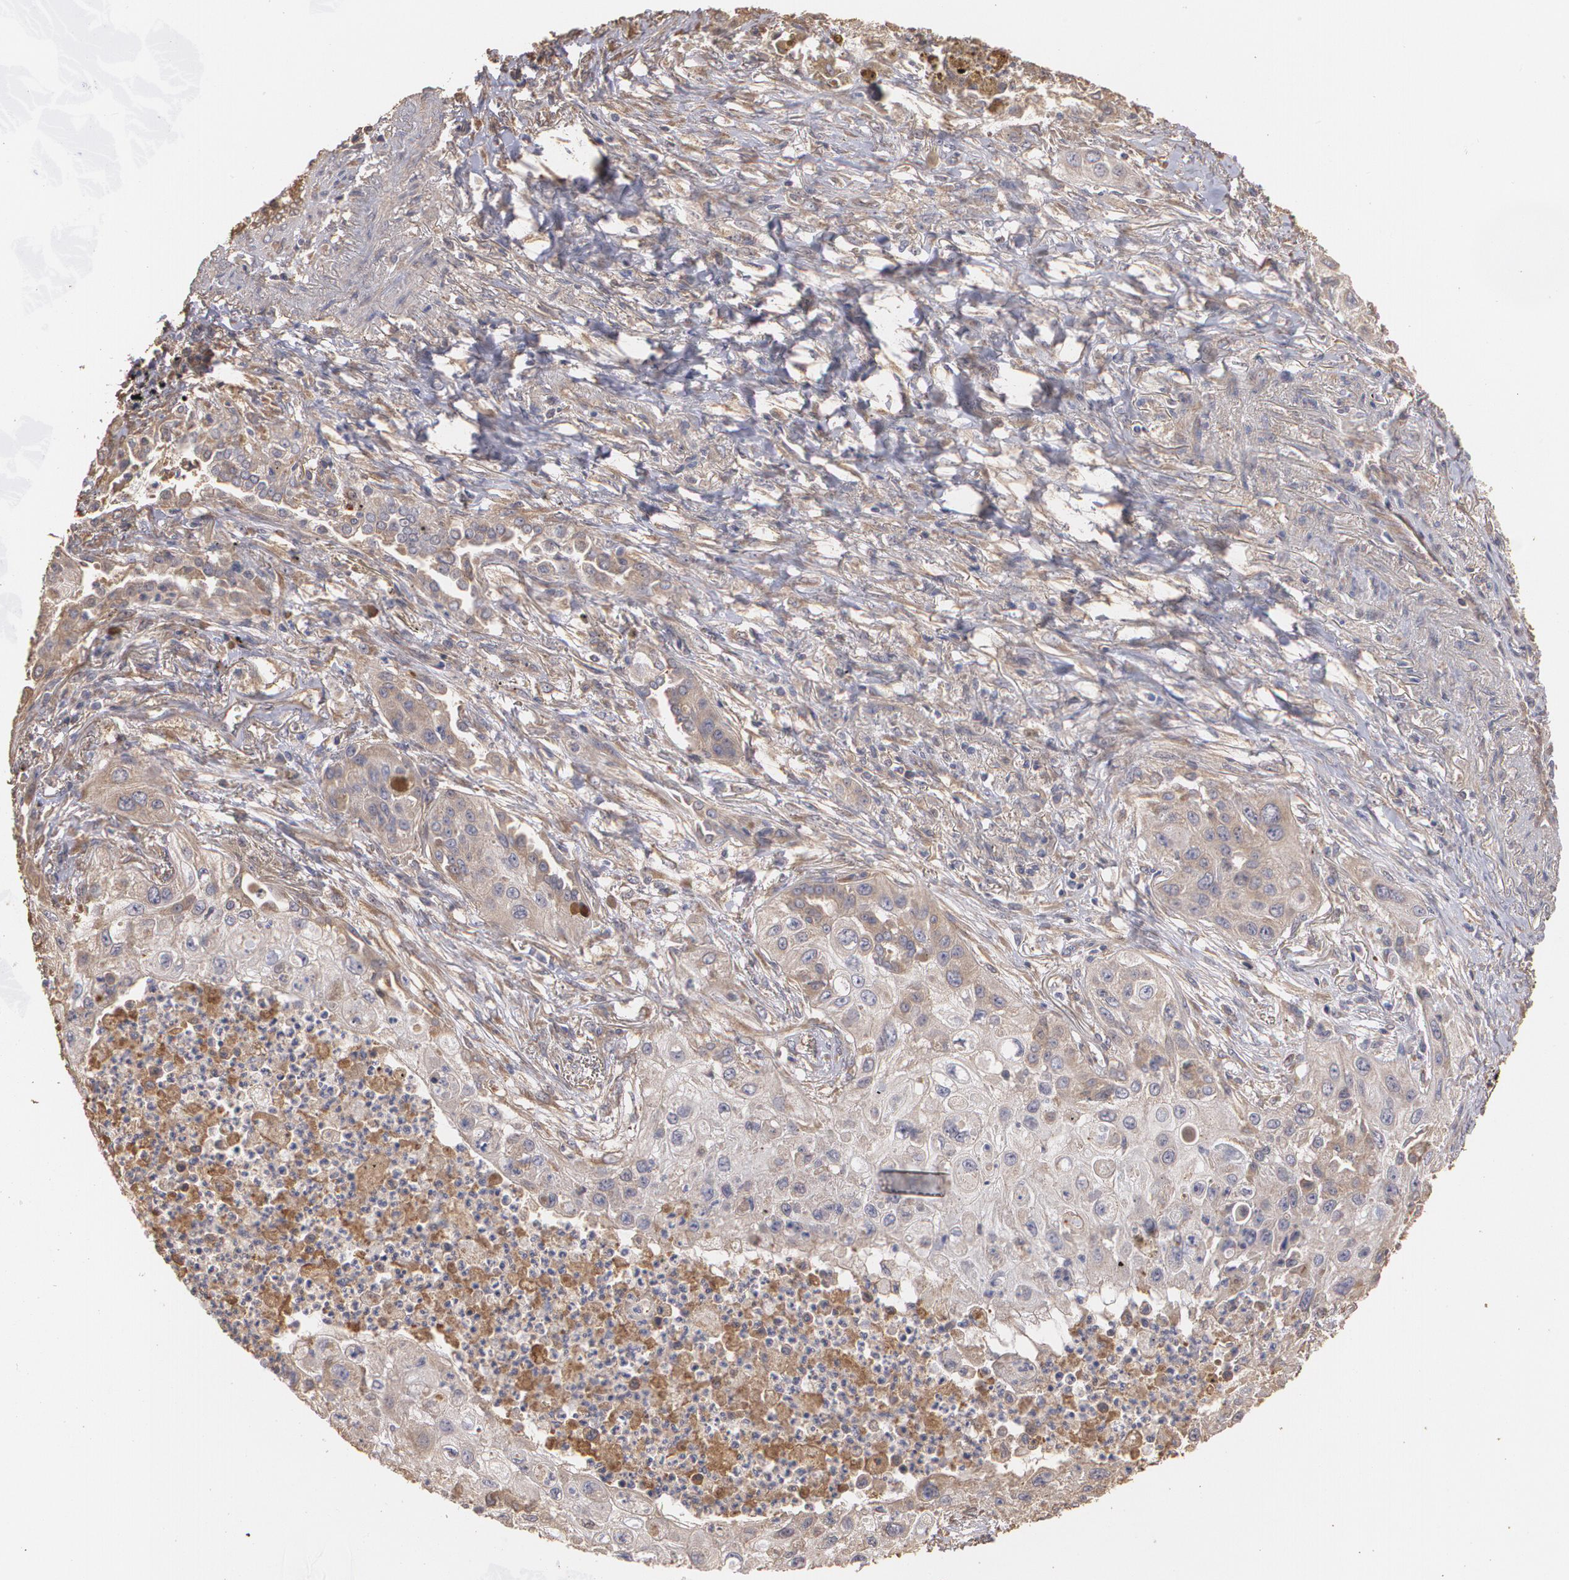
{"staining": {"intensity": "weak", "quantity": ">75%", "location": "cytoplasmic/membranous"}, "tissue": "lung cancer", "cell_type": "Tumor cells", "image_type": "cancer", "snomed": [{"axis": "morphology", "description": "Squamous cell carcinoma, NOS"}, {"axis": "topography", "description": "Lung"}], "caption": "Human lung squamous cell carcinoma stained for a protein (brown) displays weak cytoplasmic/membranous positive expression in about >75% of tumor cells.", "gene": "PON1", "patient": {"sex": "male", "age": 71}}